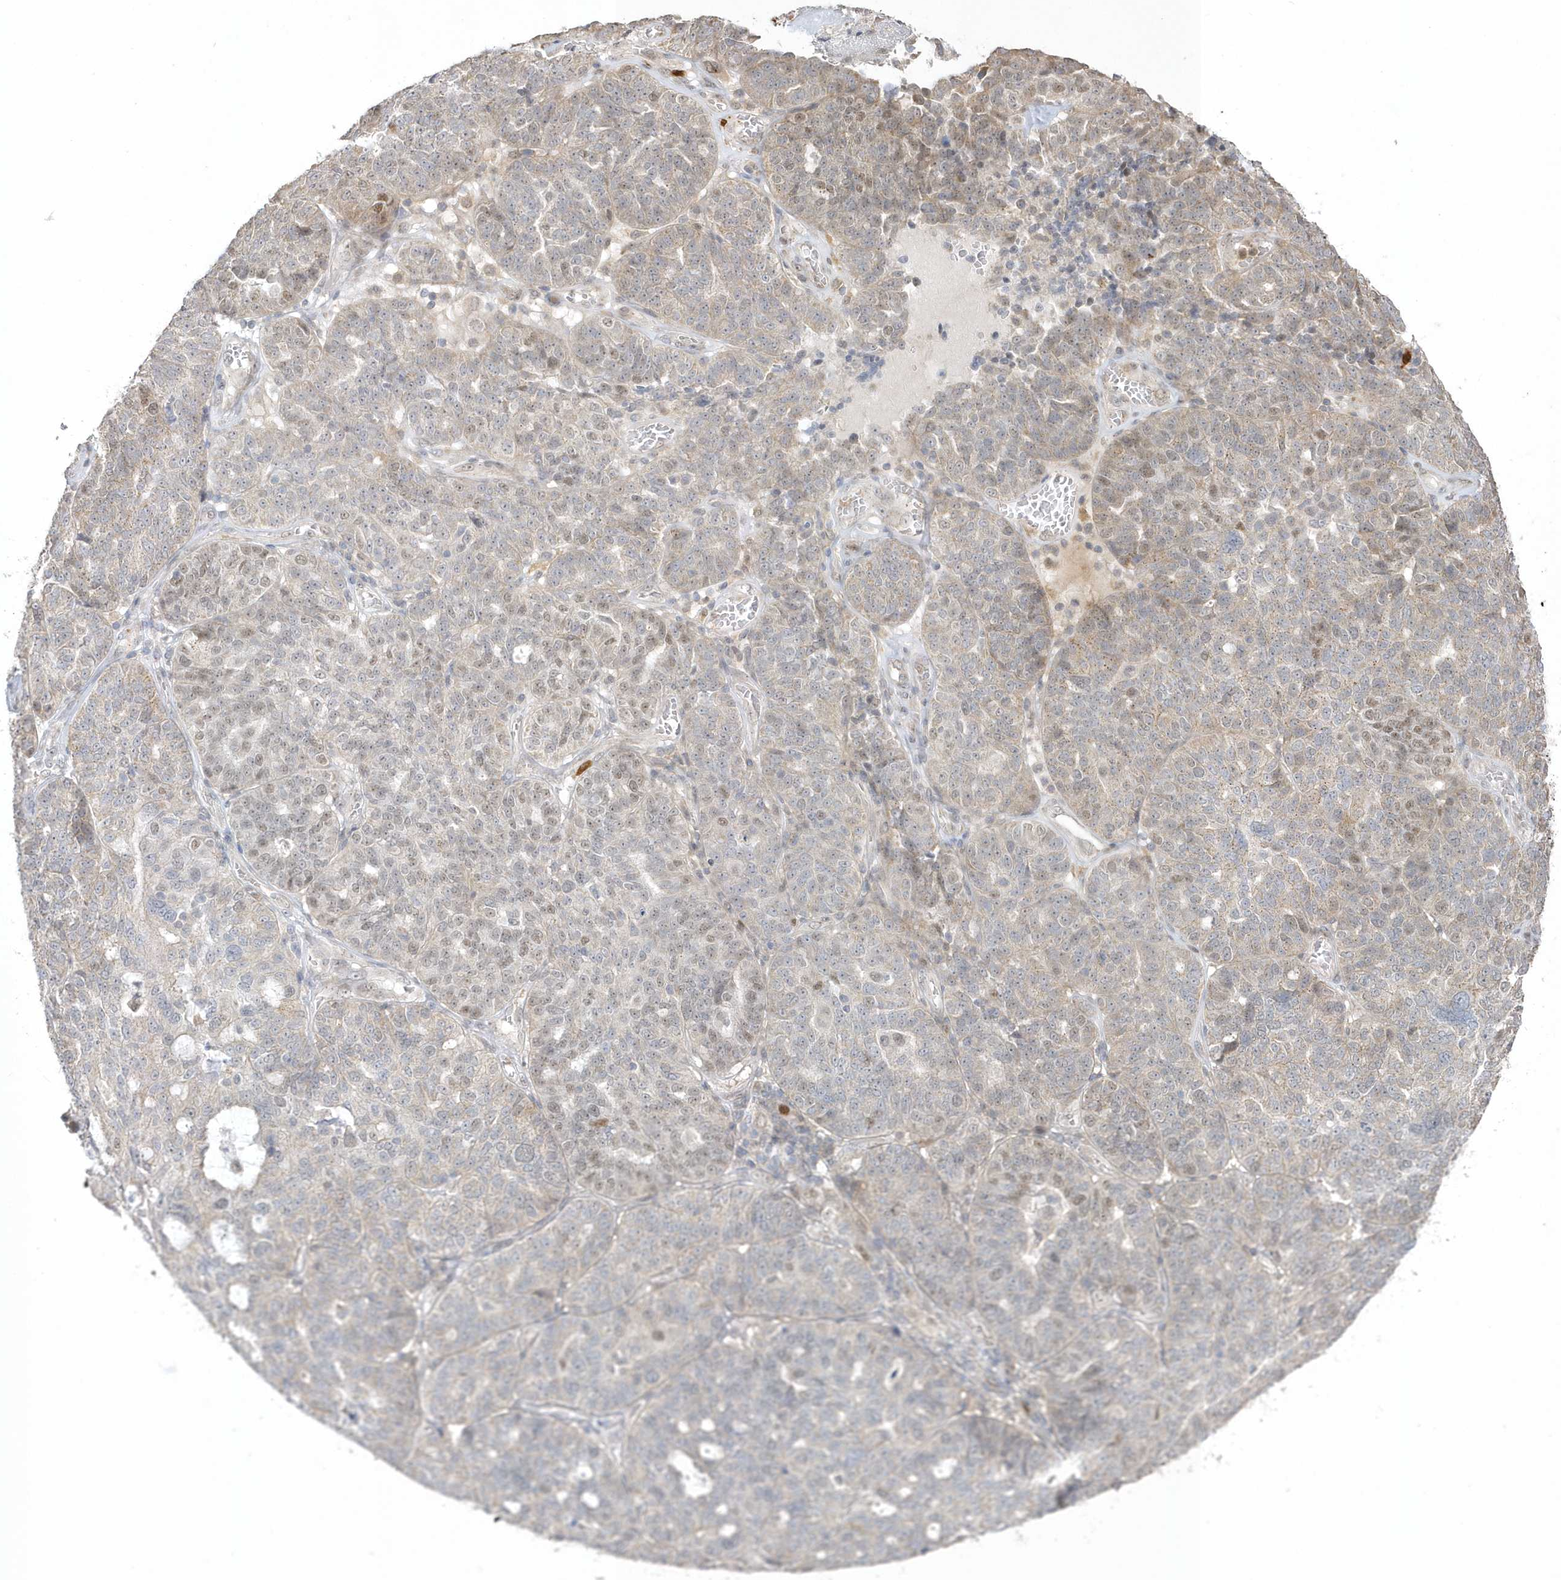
{"staining": {"intensity": "weak", "quantity": "<25%", "location": "cytoplasmic/membranous,nuclear"}, "tissue": "ovarian cancer", "cell_type": "Tumor cells", "image_type": "cancer", "snomed": [{"axis": "morphology", "description": "Cystadenocarcinoma, serous, NOS"}, {"axis": "topography", "description": "Ovary"}], "caption": "There is no significant expression in tumor cells of ovarian cancer.", "gene": "NAF1", "patient": {"sex": "female", "age": 59}}